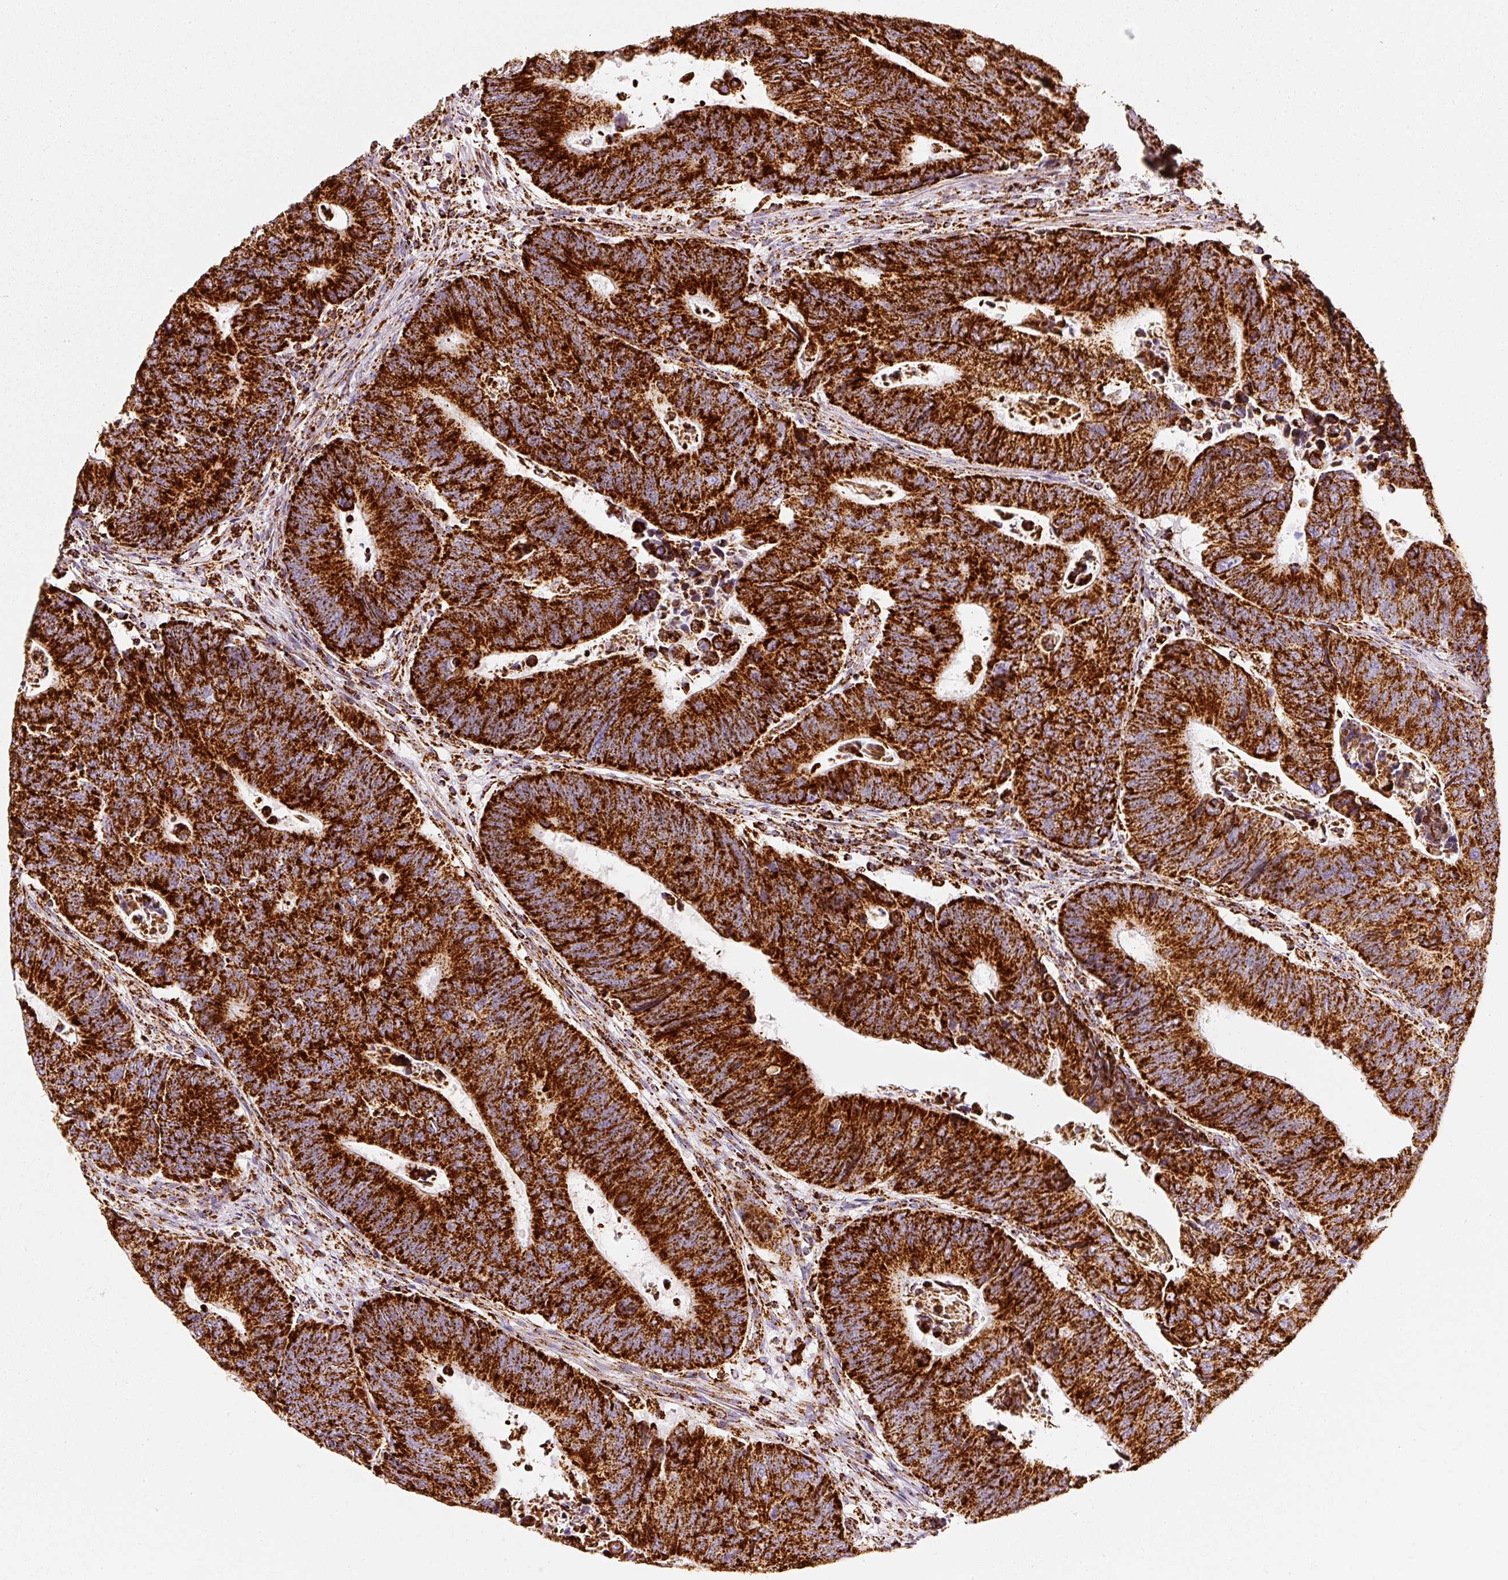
{"staining": {"intensity": "strong", "quantity": ">75%", "location": "cytoplasmic/membranous"}, "tissue": "colorectal cancer", "cell_type": "Tumor cells", "image_type": "cancer", "snomed": [{"axis": "morphology", "description": "Adenocarcinoma, NOS"}, {"axis": "topography", "description": "Colon"}], "caption": "Adenocarcinoma (colorectal) stained for a protein reveals strong cytoplasmic/membranous positivity in tumor cells. (IHC, brightfield microscopy, high magnification).", "gene": "MT-CO2", "patient": {"sex": "male", "age": 87}}